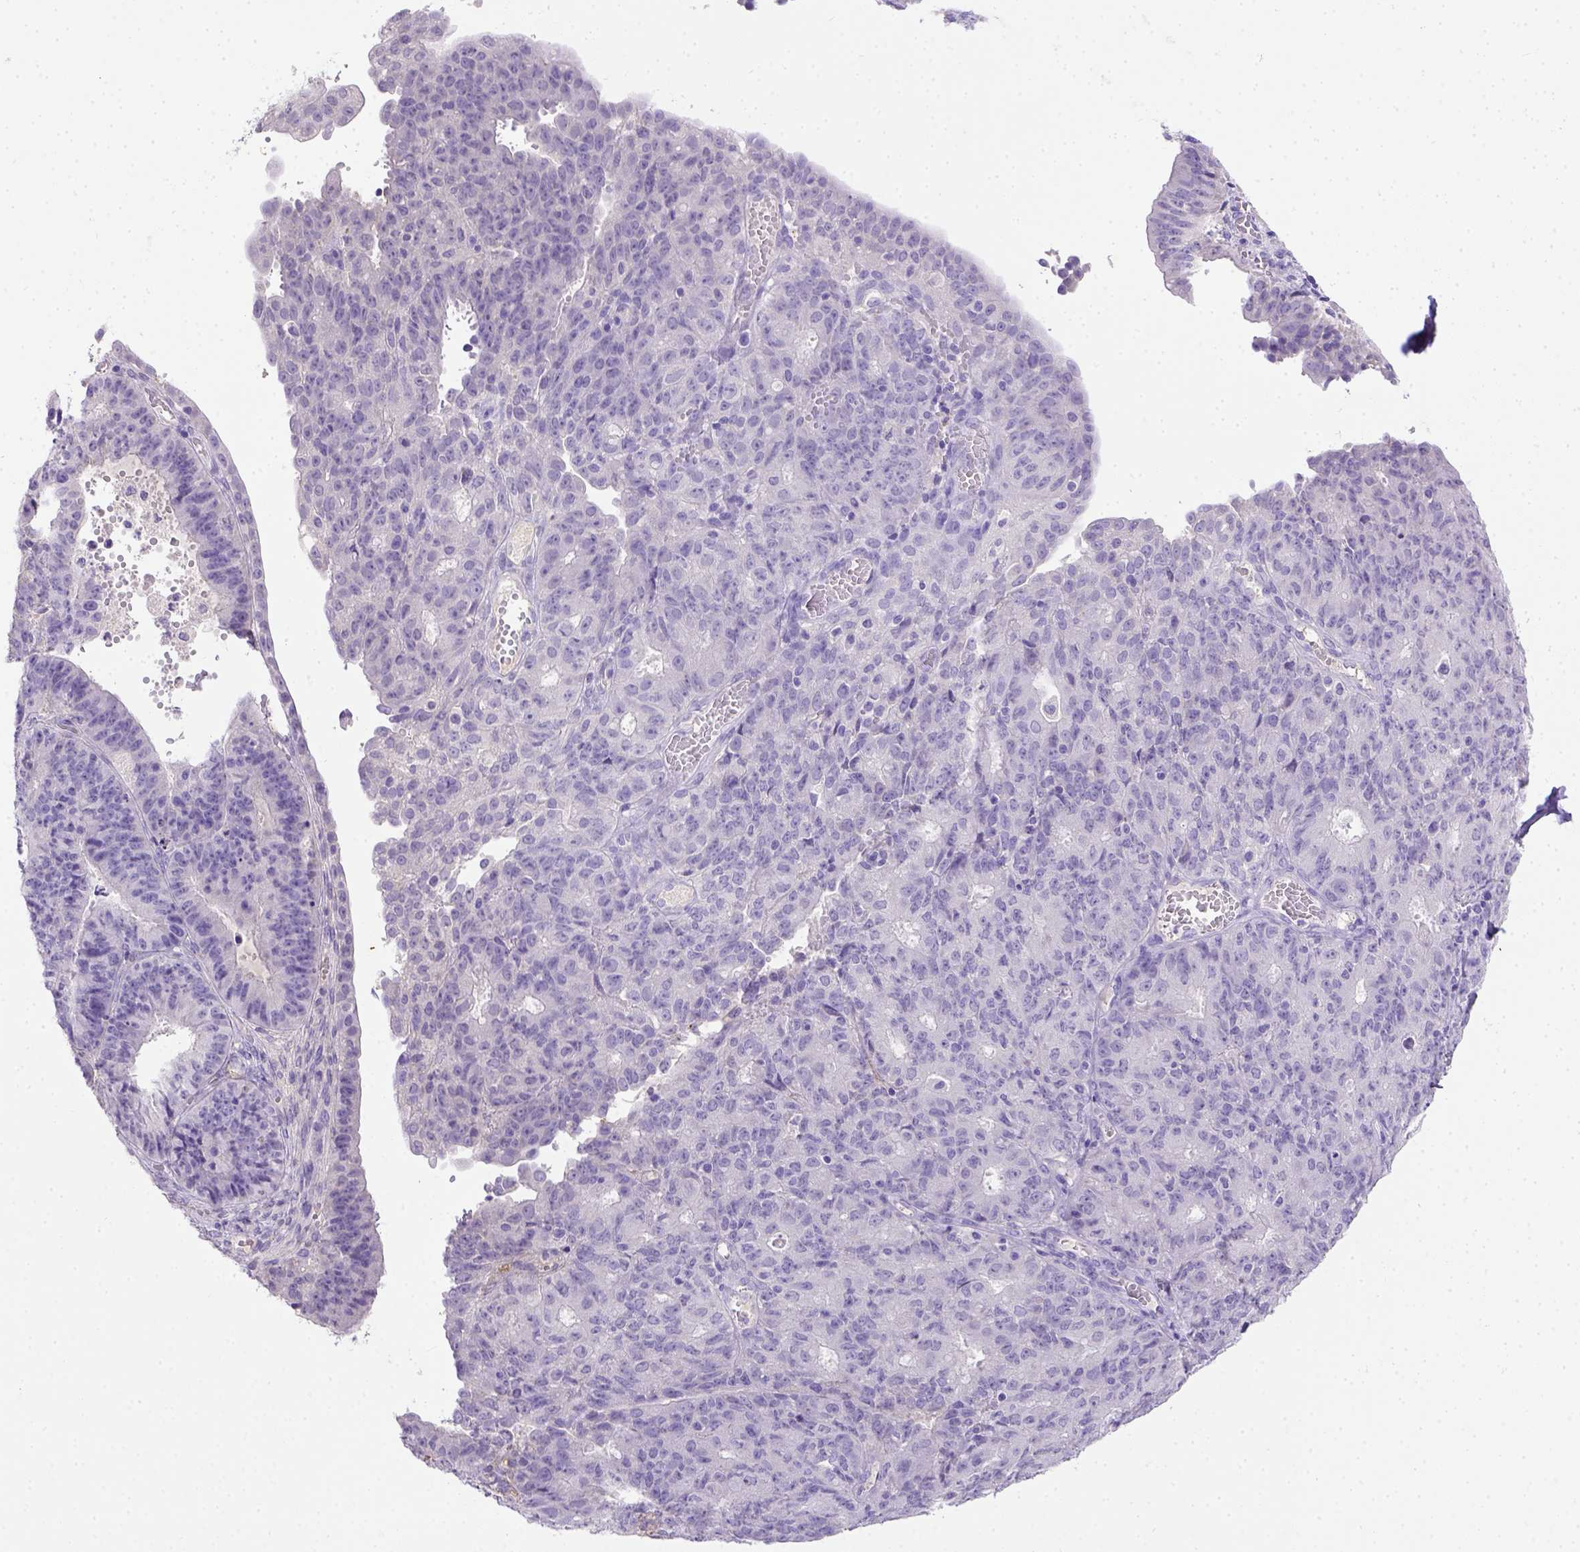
{"staining": {"intensity": "negative", "quantity": "none", "location": "none"}, "tissue": "ovarian cancer", "cell_type": "Tumor cells", "image_type": "cancer", "snomed": [{"axis": "morphology", "description": "Carcinoma, endometroid"}, {"axis": "topography", "description": "Ovary"}], "caption": "A high-resolution image shows immunohistochemistry (IHC) staining of endometroid carcinoma (ovarian), which shows no significant positivity in tumor cells.", "gene": "B3GAT1", "patient": {"sex": "female", "age": 42}}